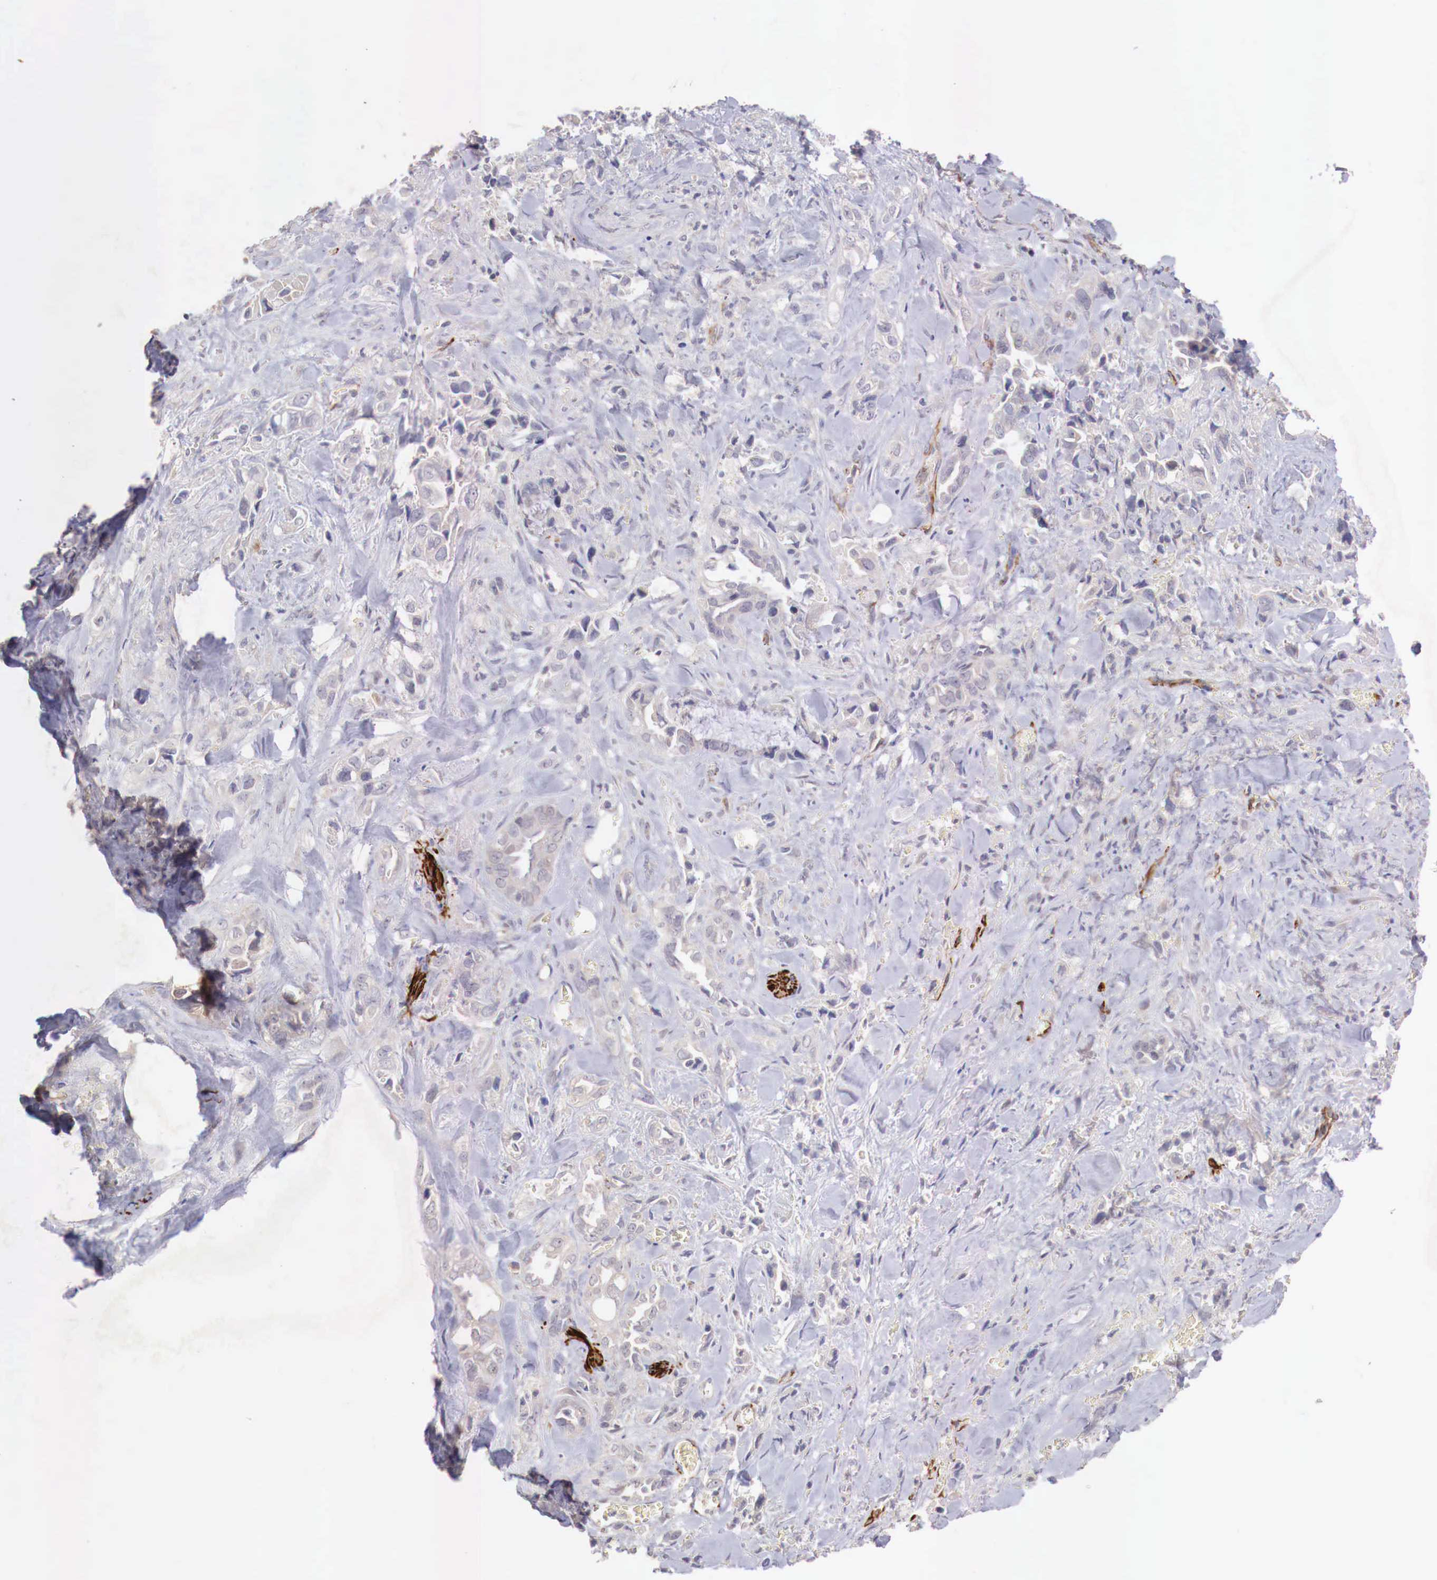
{"staining": {"intensity": "negative", "quantity": "none", "location": "none"}, "tissue": "pancreatic cancer", "cell_type": "Tumor cells", "image_type": "cancer", "snomed": [{"axis": "morphology", "description": "Adenocarcinoma, NOS"}, {"axis": "topography", "description": "Pancreas"}], "caption": "IHC of pancreatic cancer (adenocarcinoma) shows no positivity in tumor cells. (DAB immunohistochemistry visualized using brightfield microscopy, high magnification).", "gene": "WT1", "patient": {"sex": "male", "age": 69}}